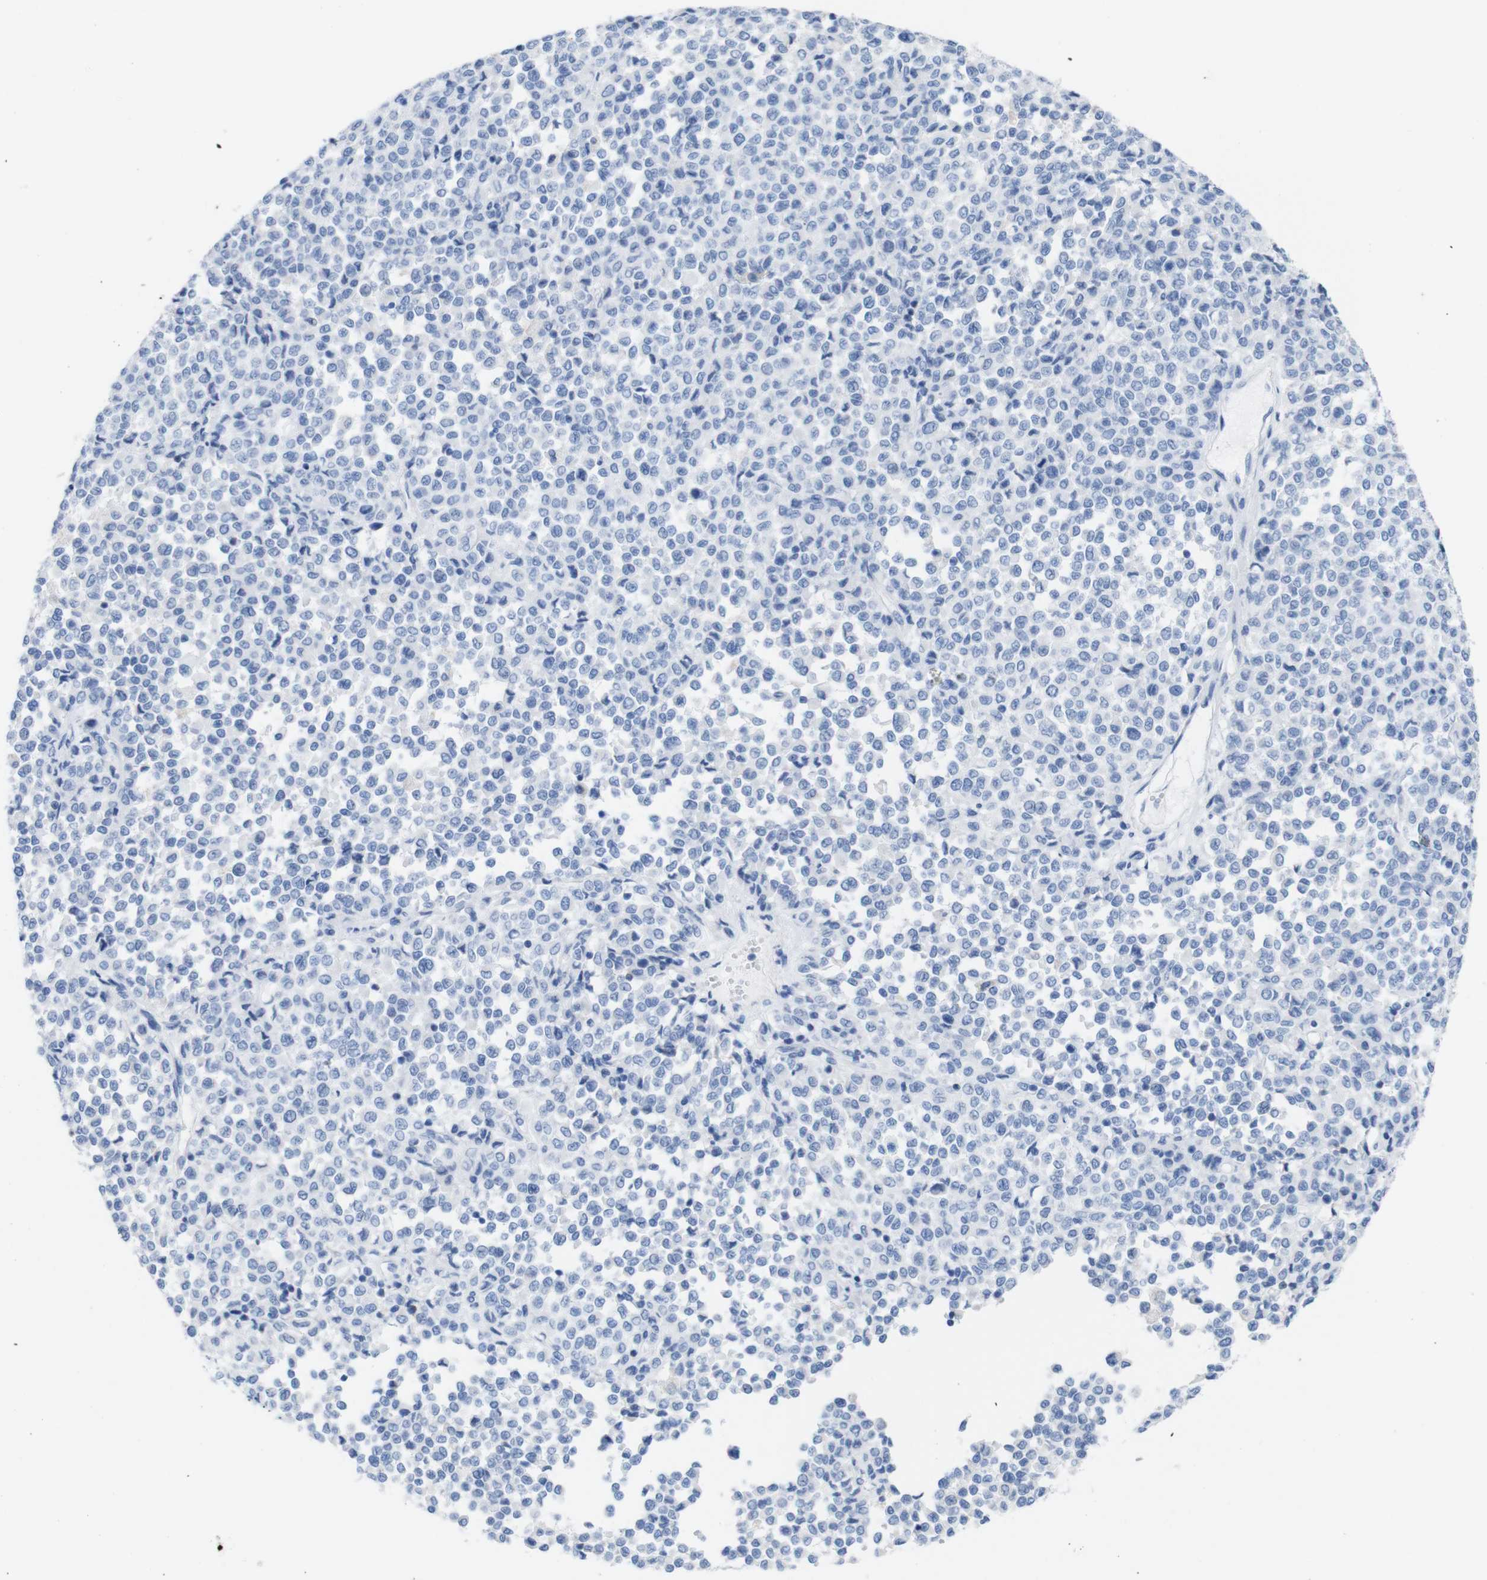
{"staining": {"intensity": "negative", "quantity": "none", "location": "none"}, "tissue": "melanoma", "cell_type": "Tumor cells", "image_type": "cancer", "snomed": [{"axis": "morphology", "description": "Malignant melanoma, Metastatic site"}, {"axis": "topography", "description": "Pancreas"}], "caption": "Immunohistochemical staining of human malignant melanoma (metastatic site) reveals no significant staining in tumor cells. Brightfield microscopy of immunohistochemistry (IHC) stained with DAB (3,3'-diaminobenzidine) (brown) and hematoxylin (blue), captured at high magnification.", "gene": "LAG3", "patient": {"sex": "female", "age": 30}}